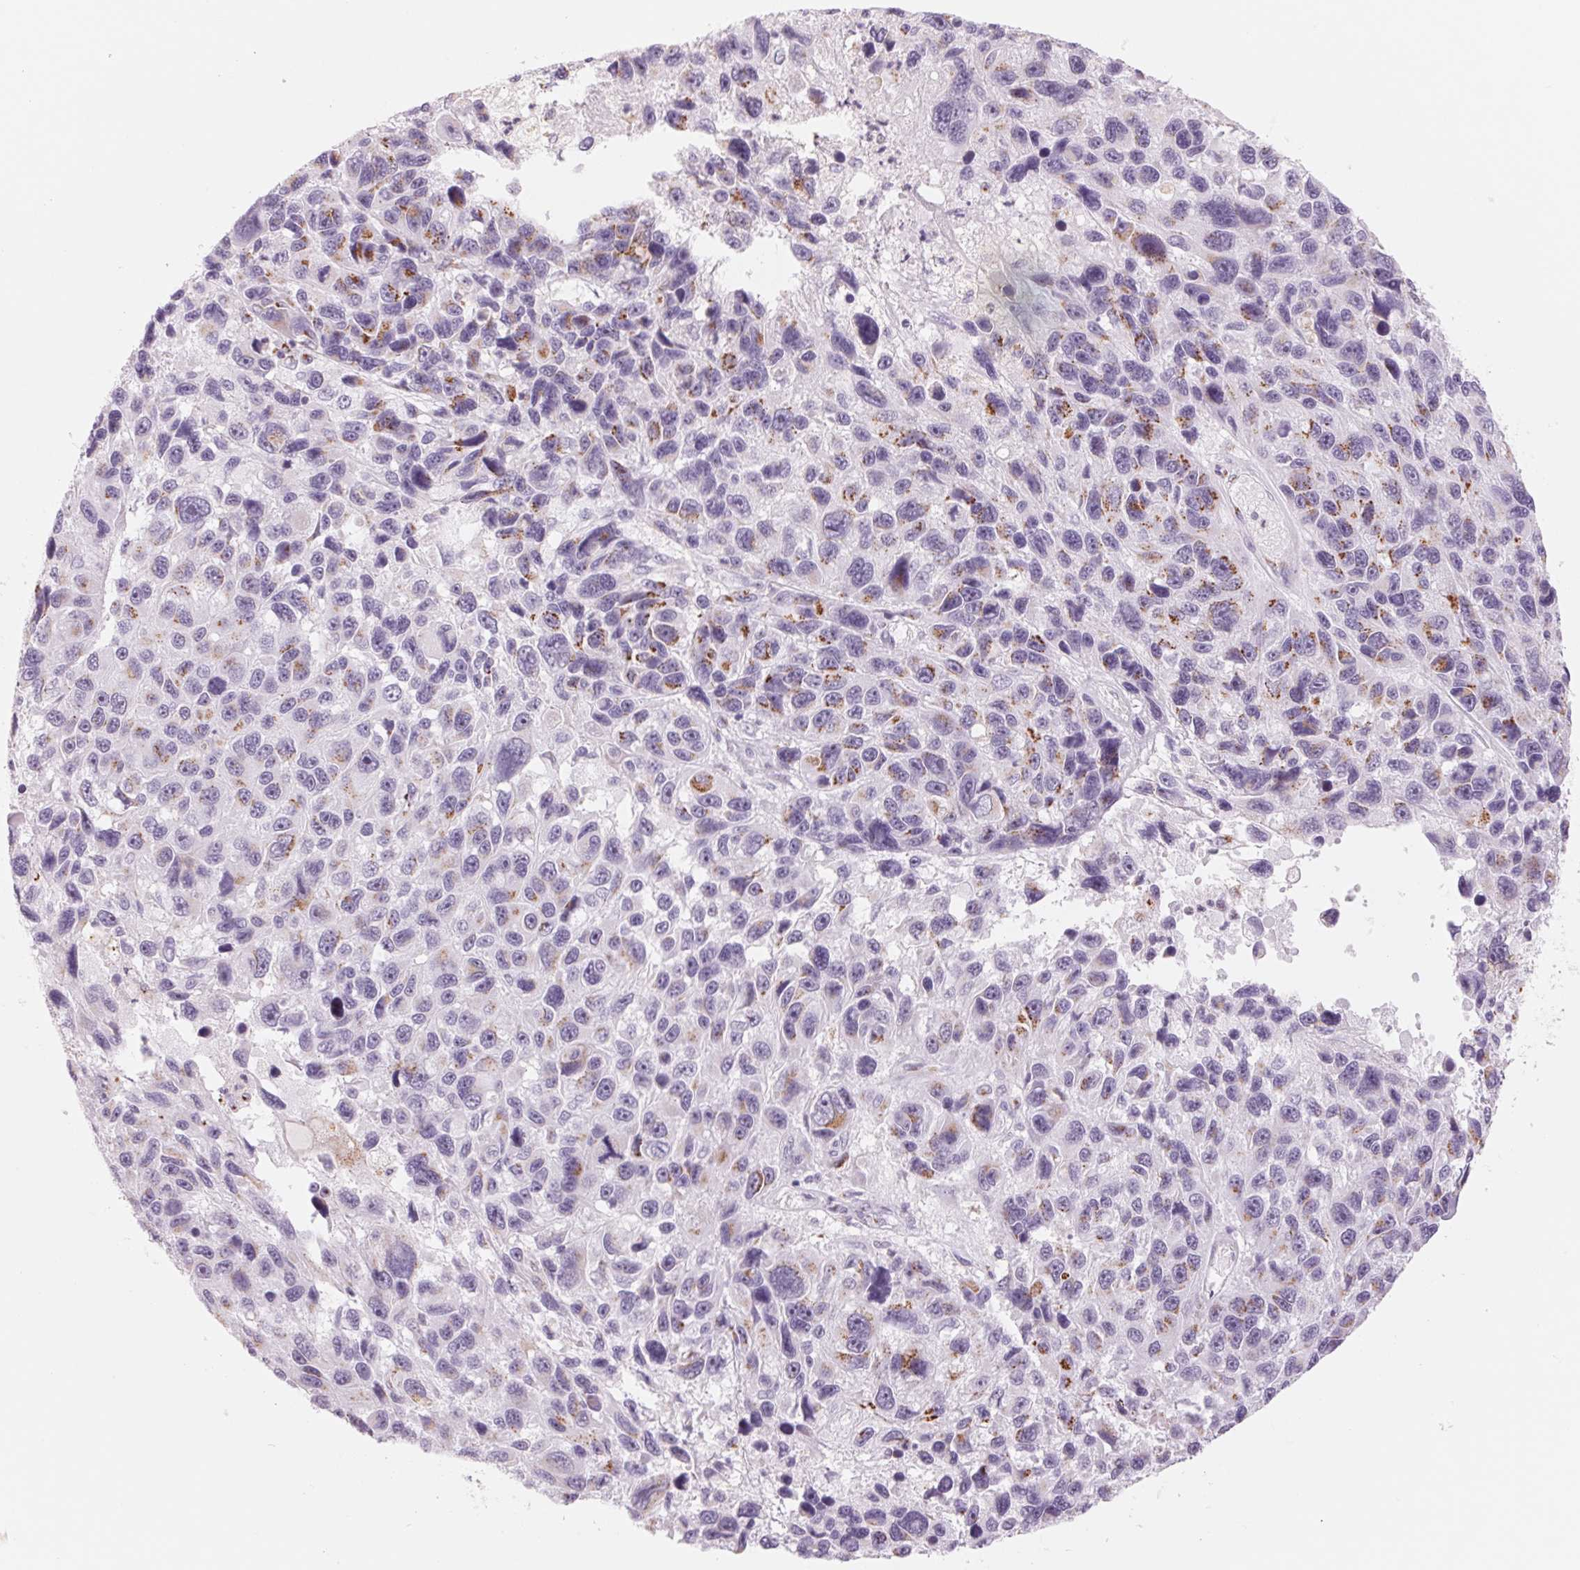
{"staining": {"intensity": "moderate", "quantity": "25%-75%", "location": "cytoplasmic/membranous"}, "tissue": "melanoma", "cell_type": "Tumor cells", "image_type": "cancer", "snomed": [{"axis": "morphology", "description": "Malignant melanoma, NOS"}, {"axis": "topography", "description": "Skin"}], "caption": "Brown immunohistochemical staining in human malignant melanoma displays moderate cytoplasmic/membranous expression in about 25%-75% of tumor cells.", "gene": "GALNT7", "patient": {"sex": "male", "age": 53}}